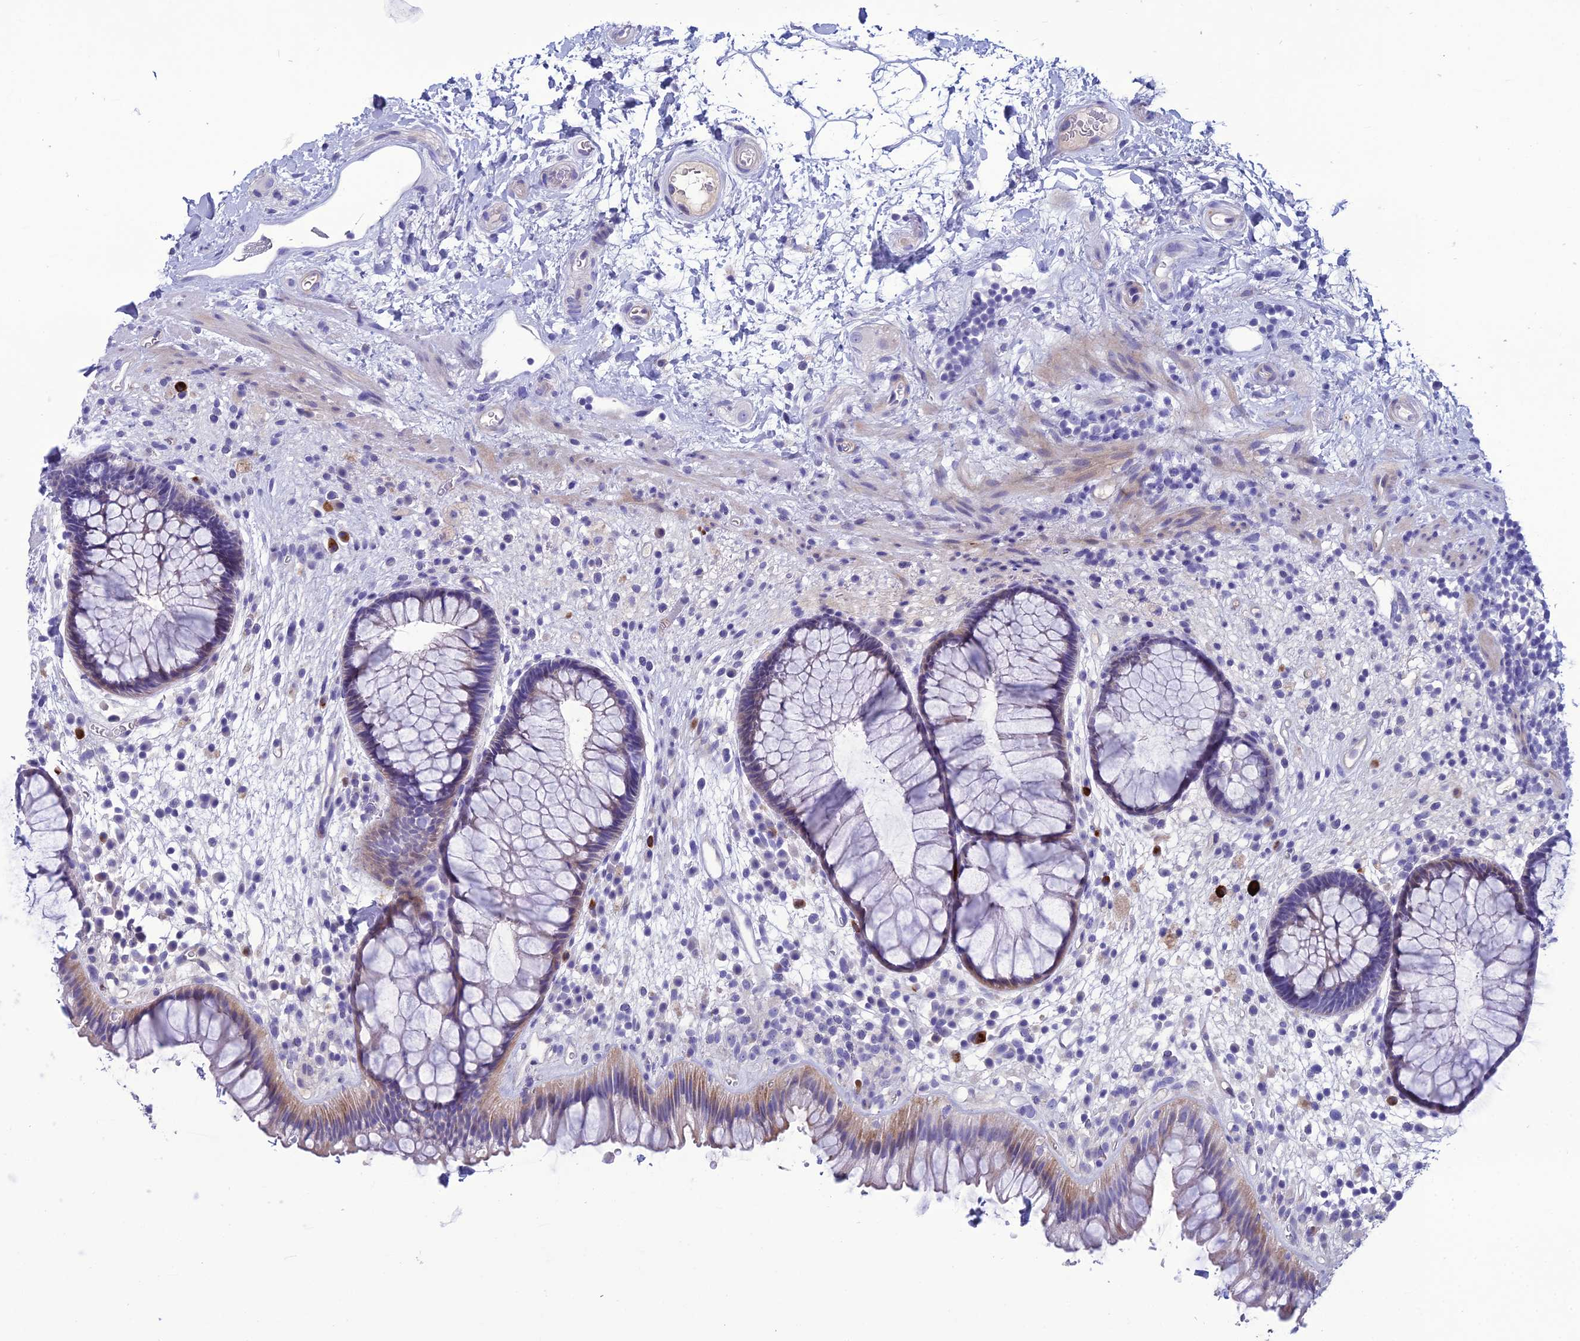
{"staining": {"intensity": "moderate", "quantity": "<25%", "location": "cytoplasmic/membranous"}, "tissue": "rectum", "cell_type": "Glandular cells", "image_type": "normal", "snomed": [{"axis": "morphology", "description": "Normal tissue, NOS"}, {"axis": "topography", "description": "Rectum"}], "caption": "IHC of normal human rectum displays low levels of moderate cytoplasmic/membranous positivity in approximately <25% of glandular cells. (brown staining indicates protein expression, while blue staining denotes nuclei).", "gene": "OR56B1", "patient": {"sex": "male", "age": 51}}